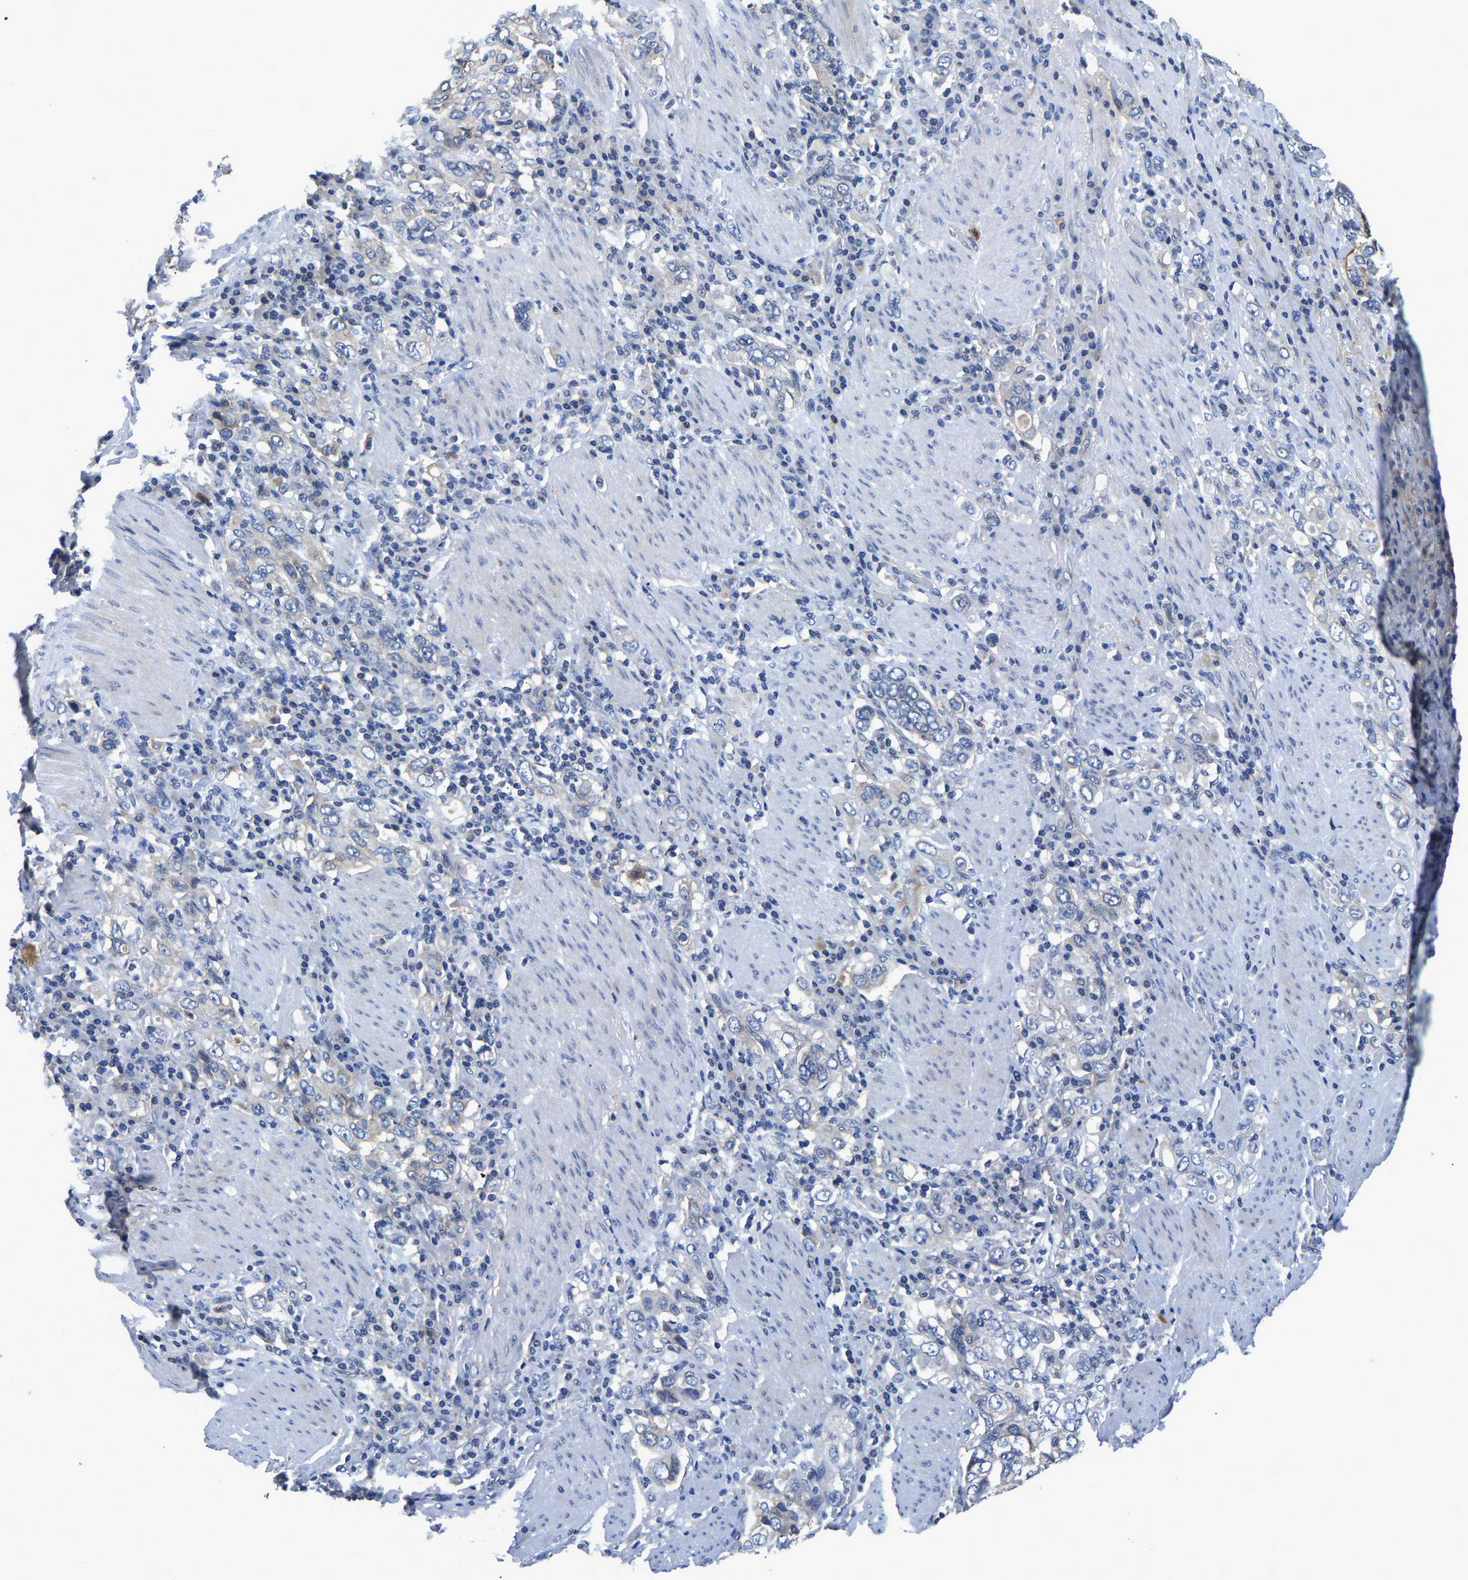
{"staining": {"intensity": "negative", "quantity": "none", "location": "none"}, "tissue": "stomach cancer", "cell_type": "Tumor cells", "image_type": "cancer", "snomed": [{"axis": "morphology", "description": "Adenocarcinoma, NOS"}, {"axis": "topography", "description": "Stomach, upper"}], "caption": "IHC micrograph of stomach cancer (adenocarcinoma) stained for a protein (brown), which reveals no positivity in tumor cells.", "gene": "ITGA2", "patient": {"sex": "male", "age": 62}}